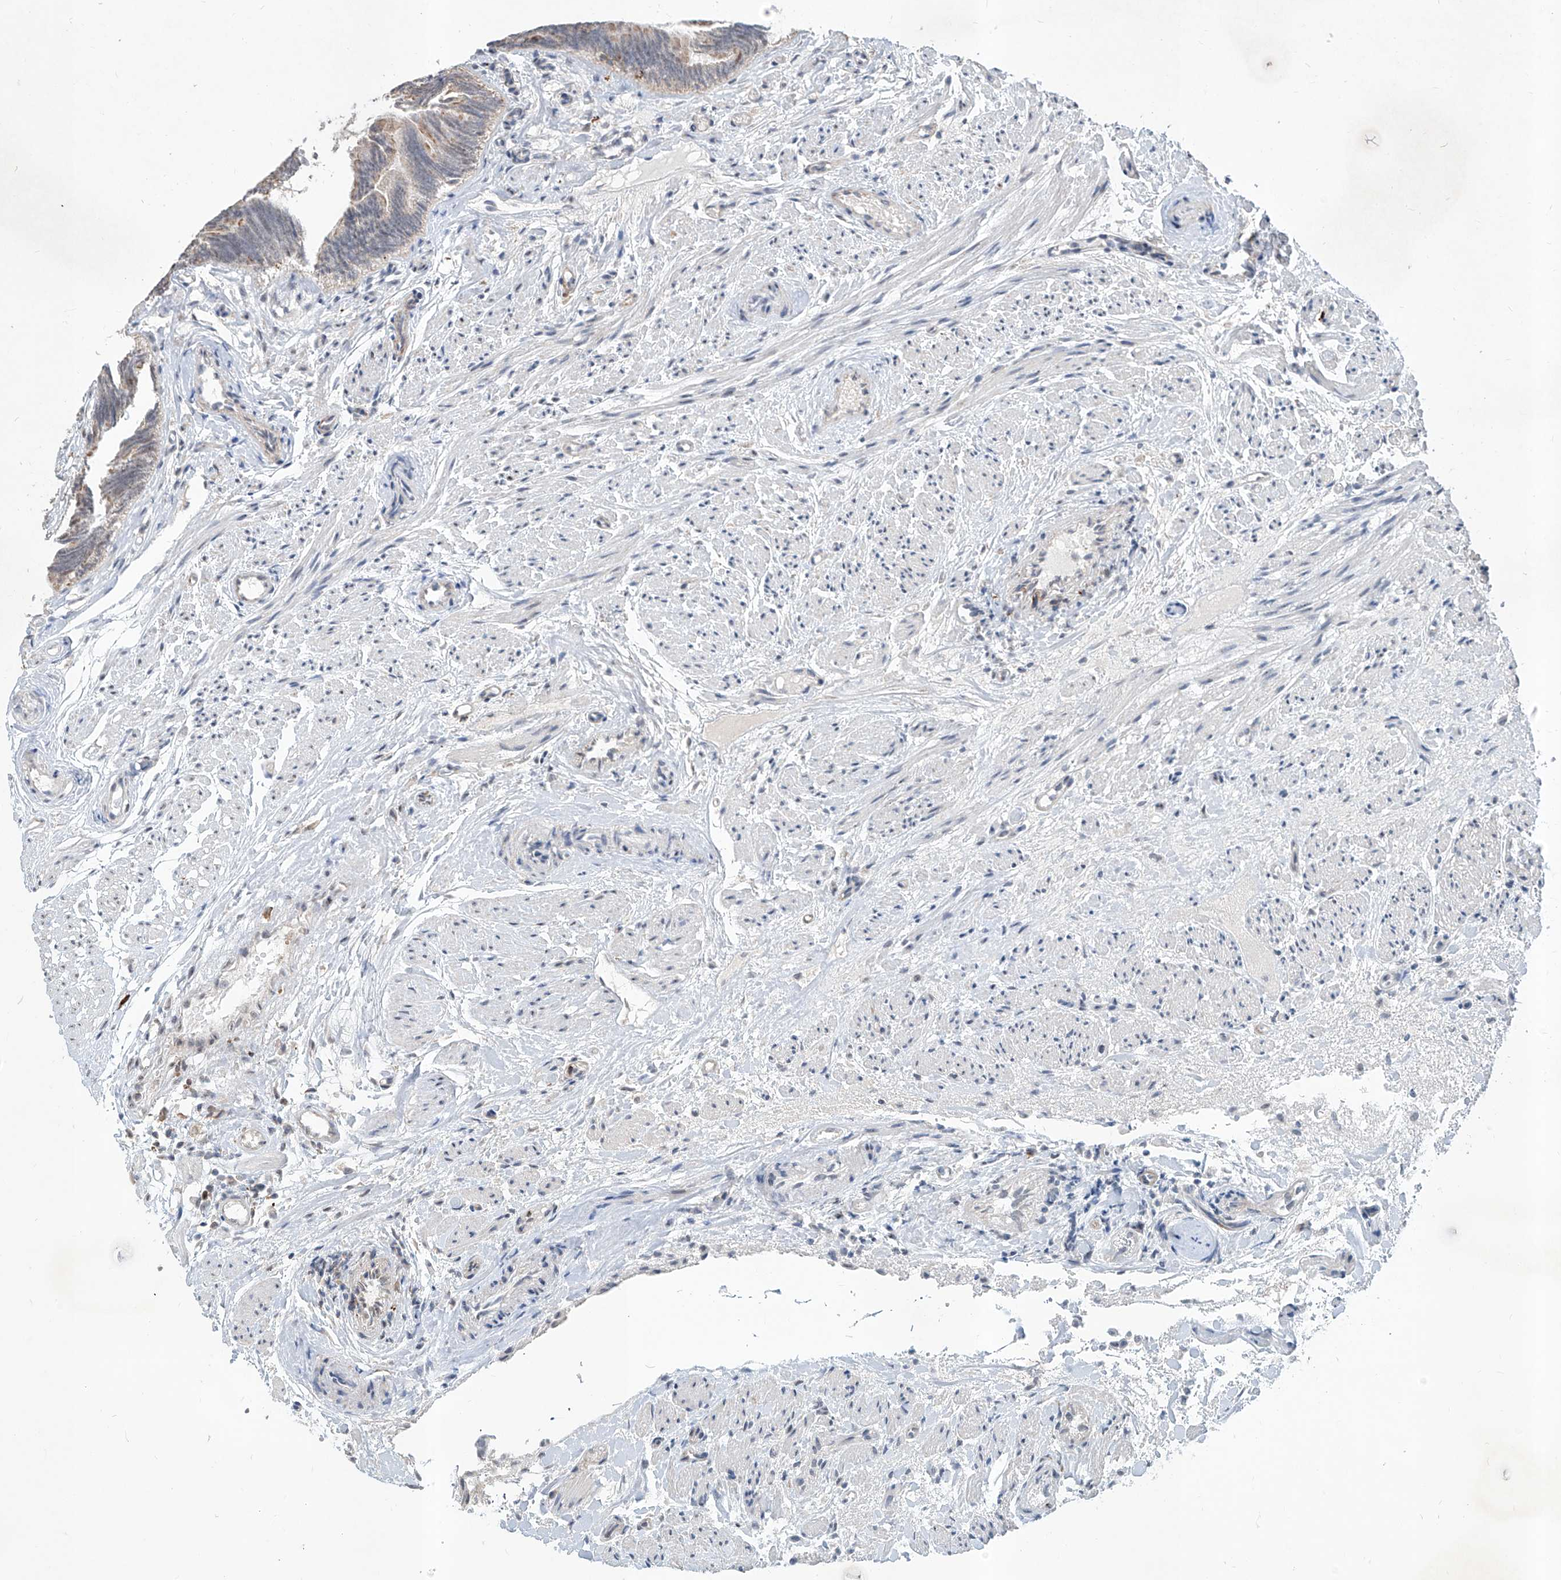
{"staining": {"intensity": "moderate", "quantity": "25%-75%", "location": "cytoplasmic/membranous,nuclear"}, "tissue": "fallopian tube", "cell_type": "Glandular cells", "image_type": "normal", "snomed": [{"axis": "morphology", "description": "Normal tissue, NOS"}, {"axis": "topography", "description": "Fallopian tube"}], "caption": "The image demonstrates immunohistochemical staining of unremarkable fallopian tube. There is moderate cytoplasmic/membranous,nuclear expression is identified in about 25%-75% of glandular cells. (Stains: DAB in brown, nuclei in blue, Microscopy: brightfield microscopy at high magnification).", "gene": "ZBTB48", "patient": {"sex": "female", "age": 39}}